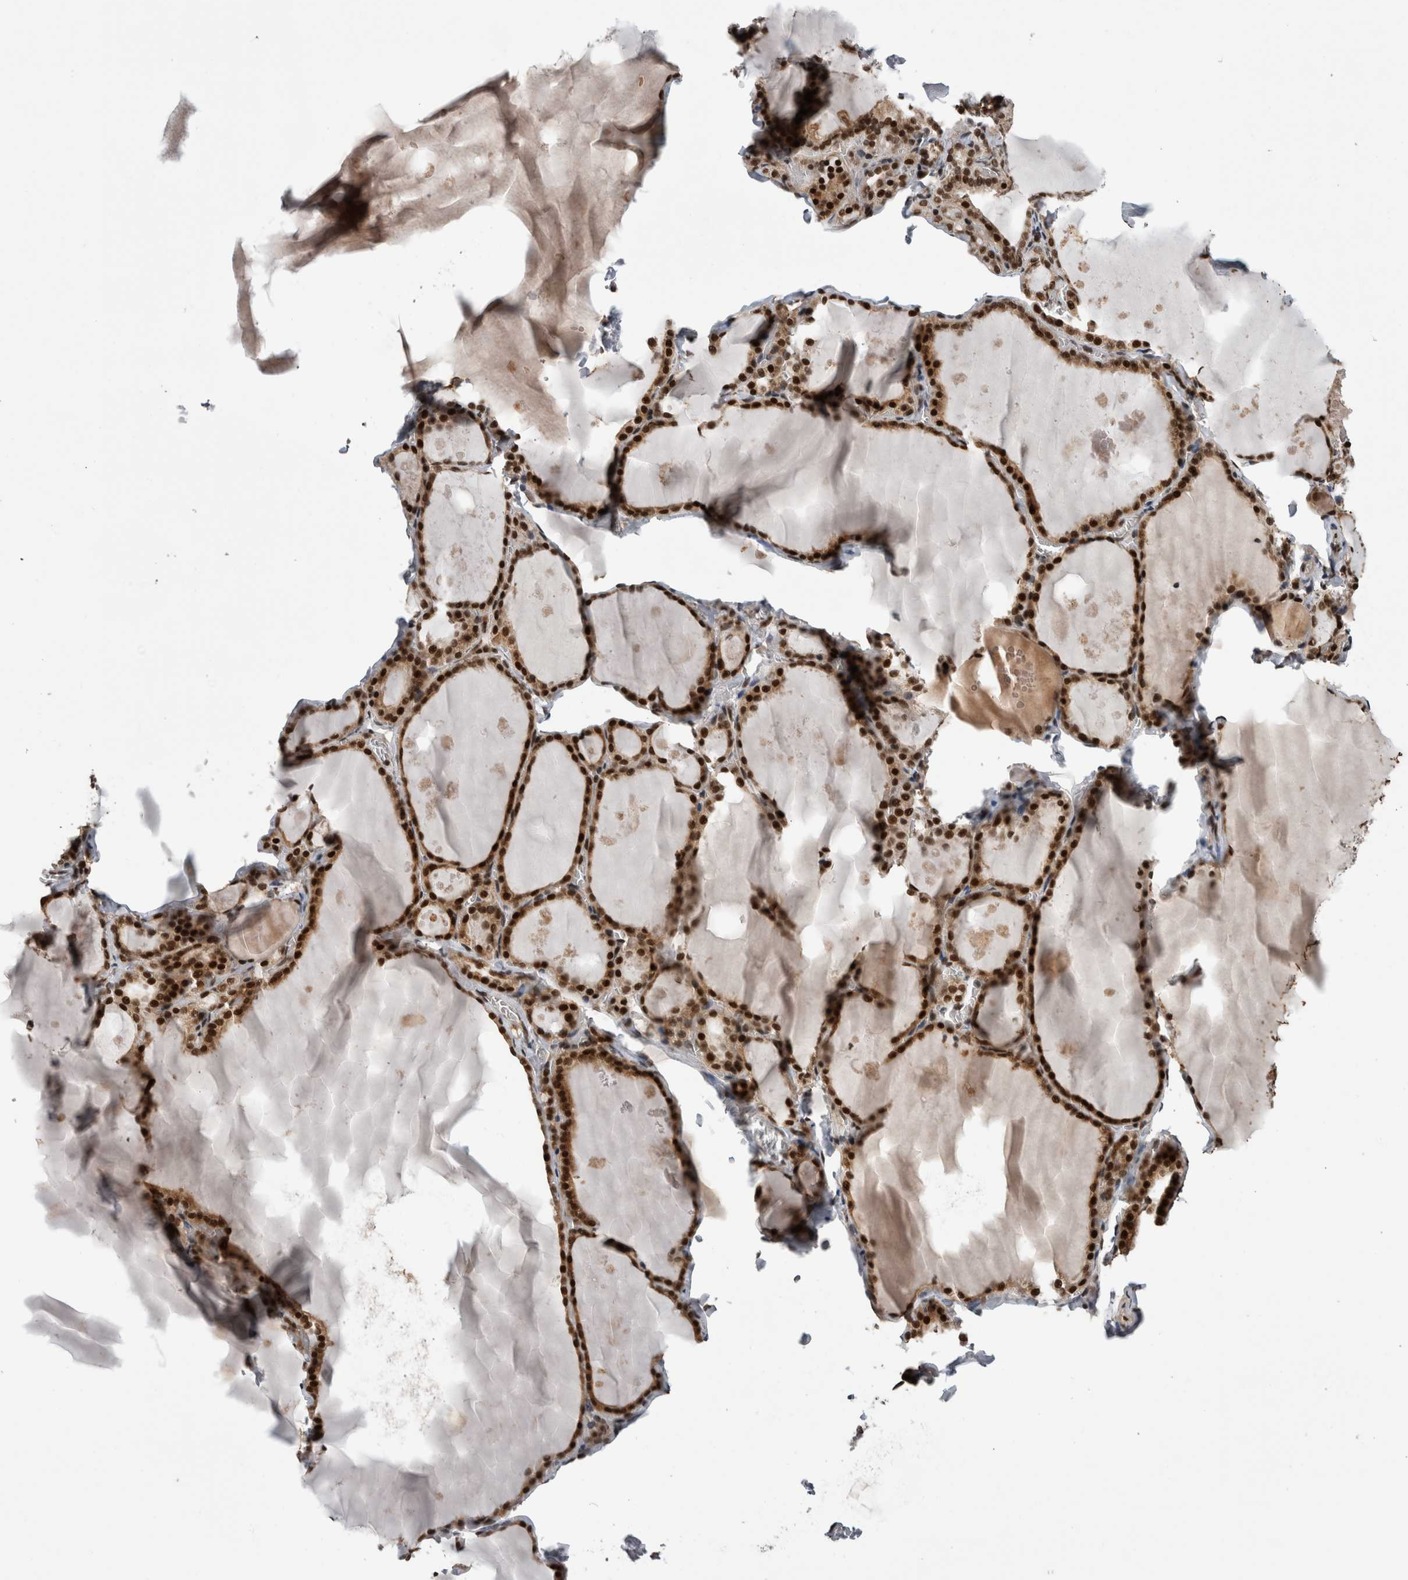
{"staining": {"intensity": "strong", "quantity": ">75%", "location": "nuclear"}, "tissue": "thyroid gland", "cell_type": "Glandular cells", "image_type": "normal", "snomed": [{"axis": "morphology", "description": "Normal tissue, NOS"}, {"axis": "topography", "description": "Thyroid gland"}], "caption": "High-magnification brightfield microscopy of benign thyroid gland stained with DAB (3,3'-diaminobenzidine) (brown) and counterstained with hematoxylin (blue). glandular cells exhibit strong nuclear staining is seen in approximately>75% of cells.", "gene": "CPSF2", "patient": {"sex": "male", "age": 56}}